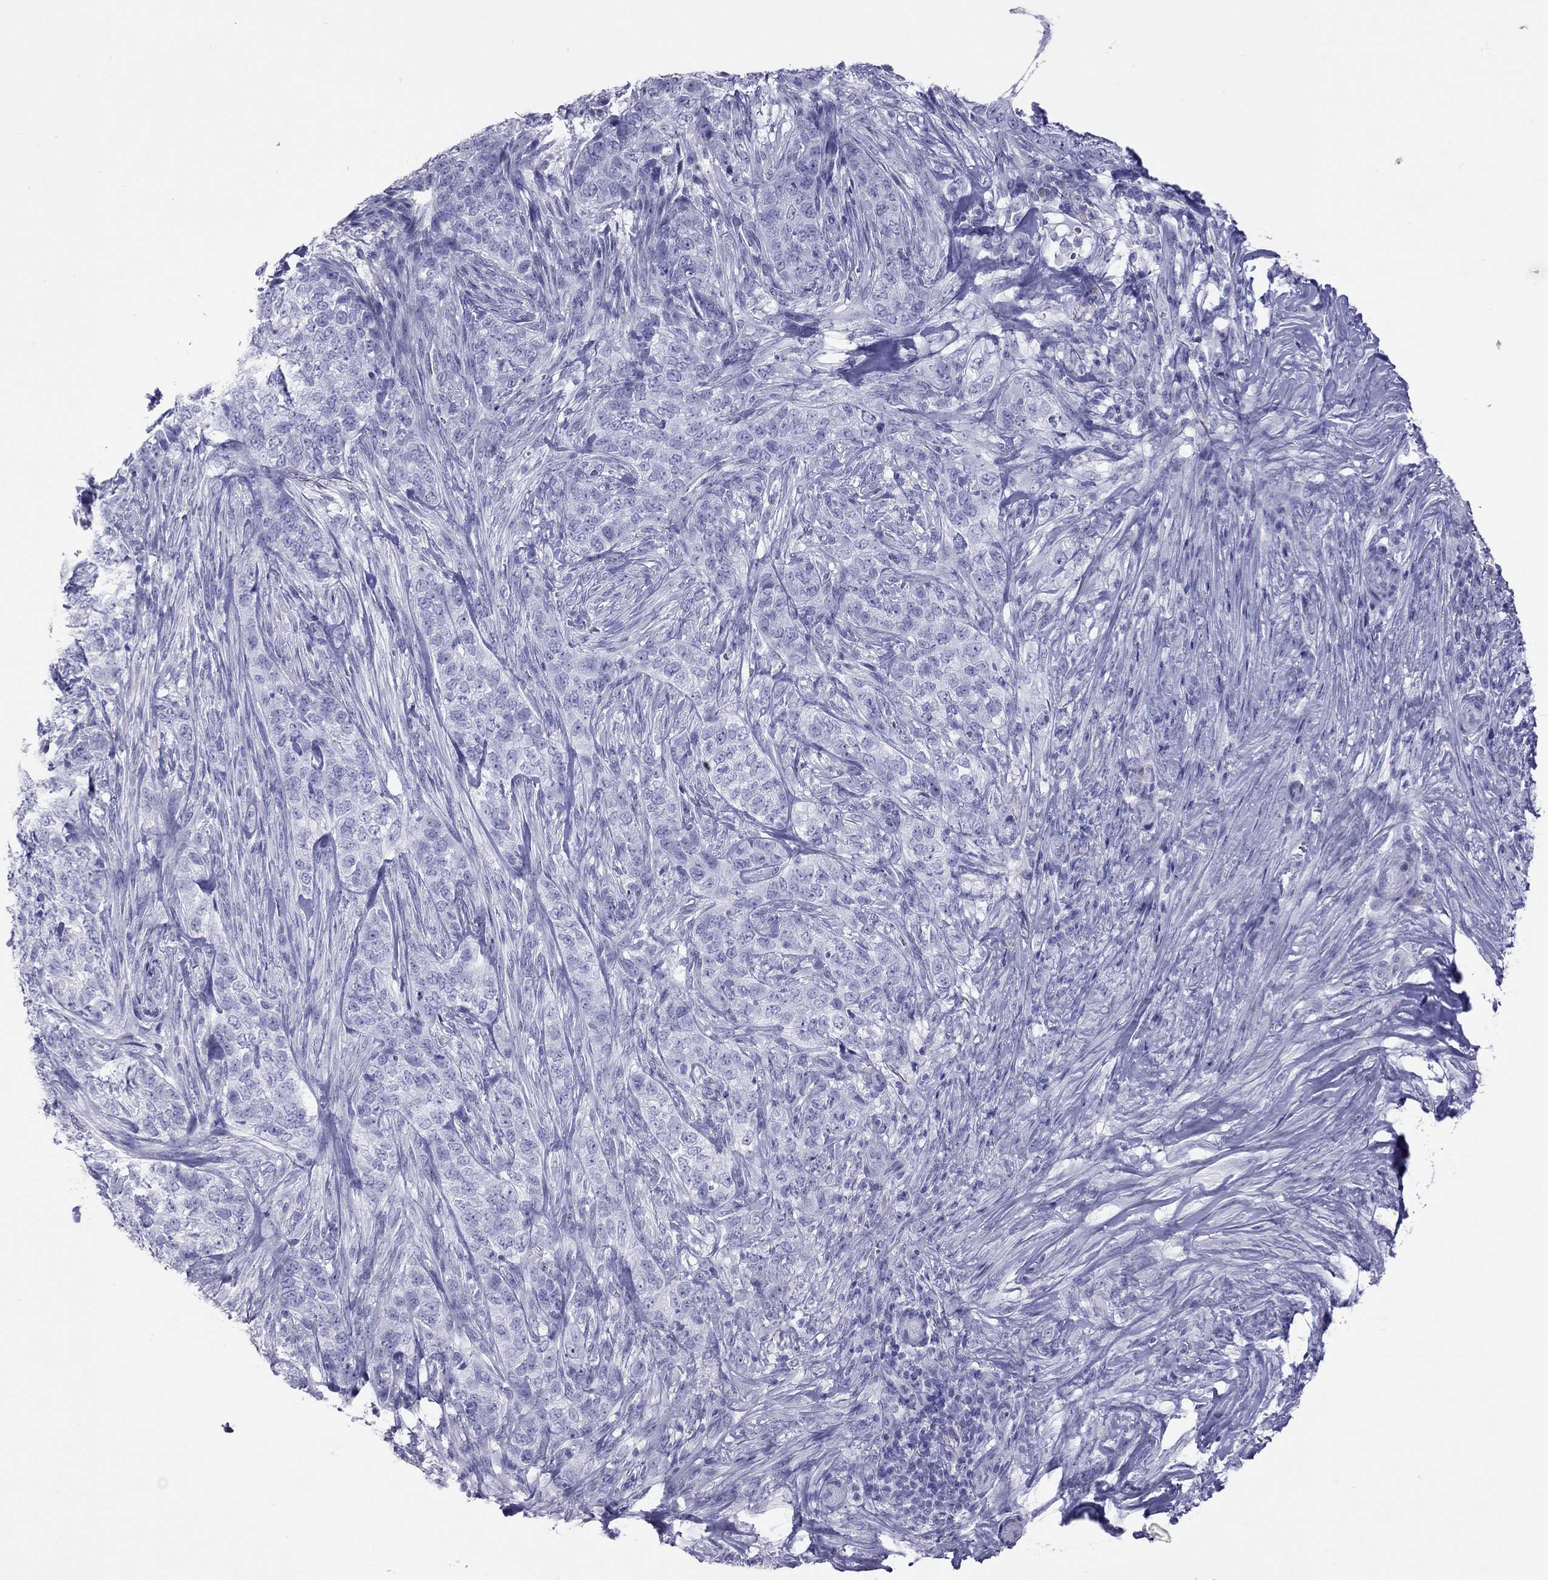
{"staining": {"intensity": "negative", "quantity": "none", "location": "none"}, "tissue": "skin cancer", "cell_type": "Tumor cells", "image_type": "cancer", "snomed": [{"axis": "morphology", "description": "Basal cell carcinoma"}, {"axis": "topography", "description": "Skin"}], "caption": "Skin basal cell carcinoma was stained to show a protein in brown. There is no significant staining in tumor cells.", "gene": "STAG3", "patient": {"sex": "female", "age": 69}}